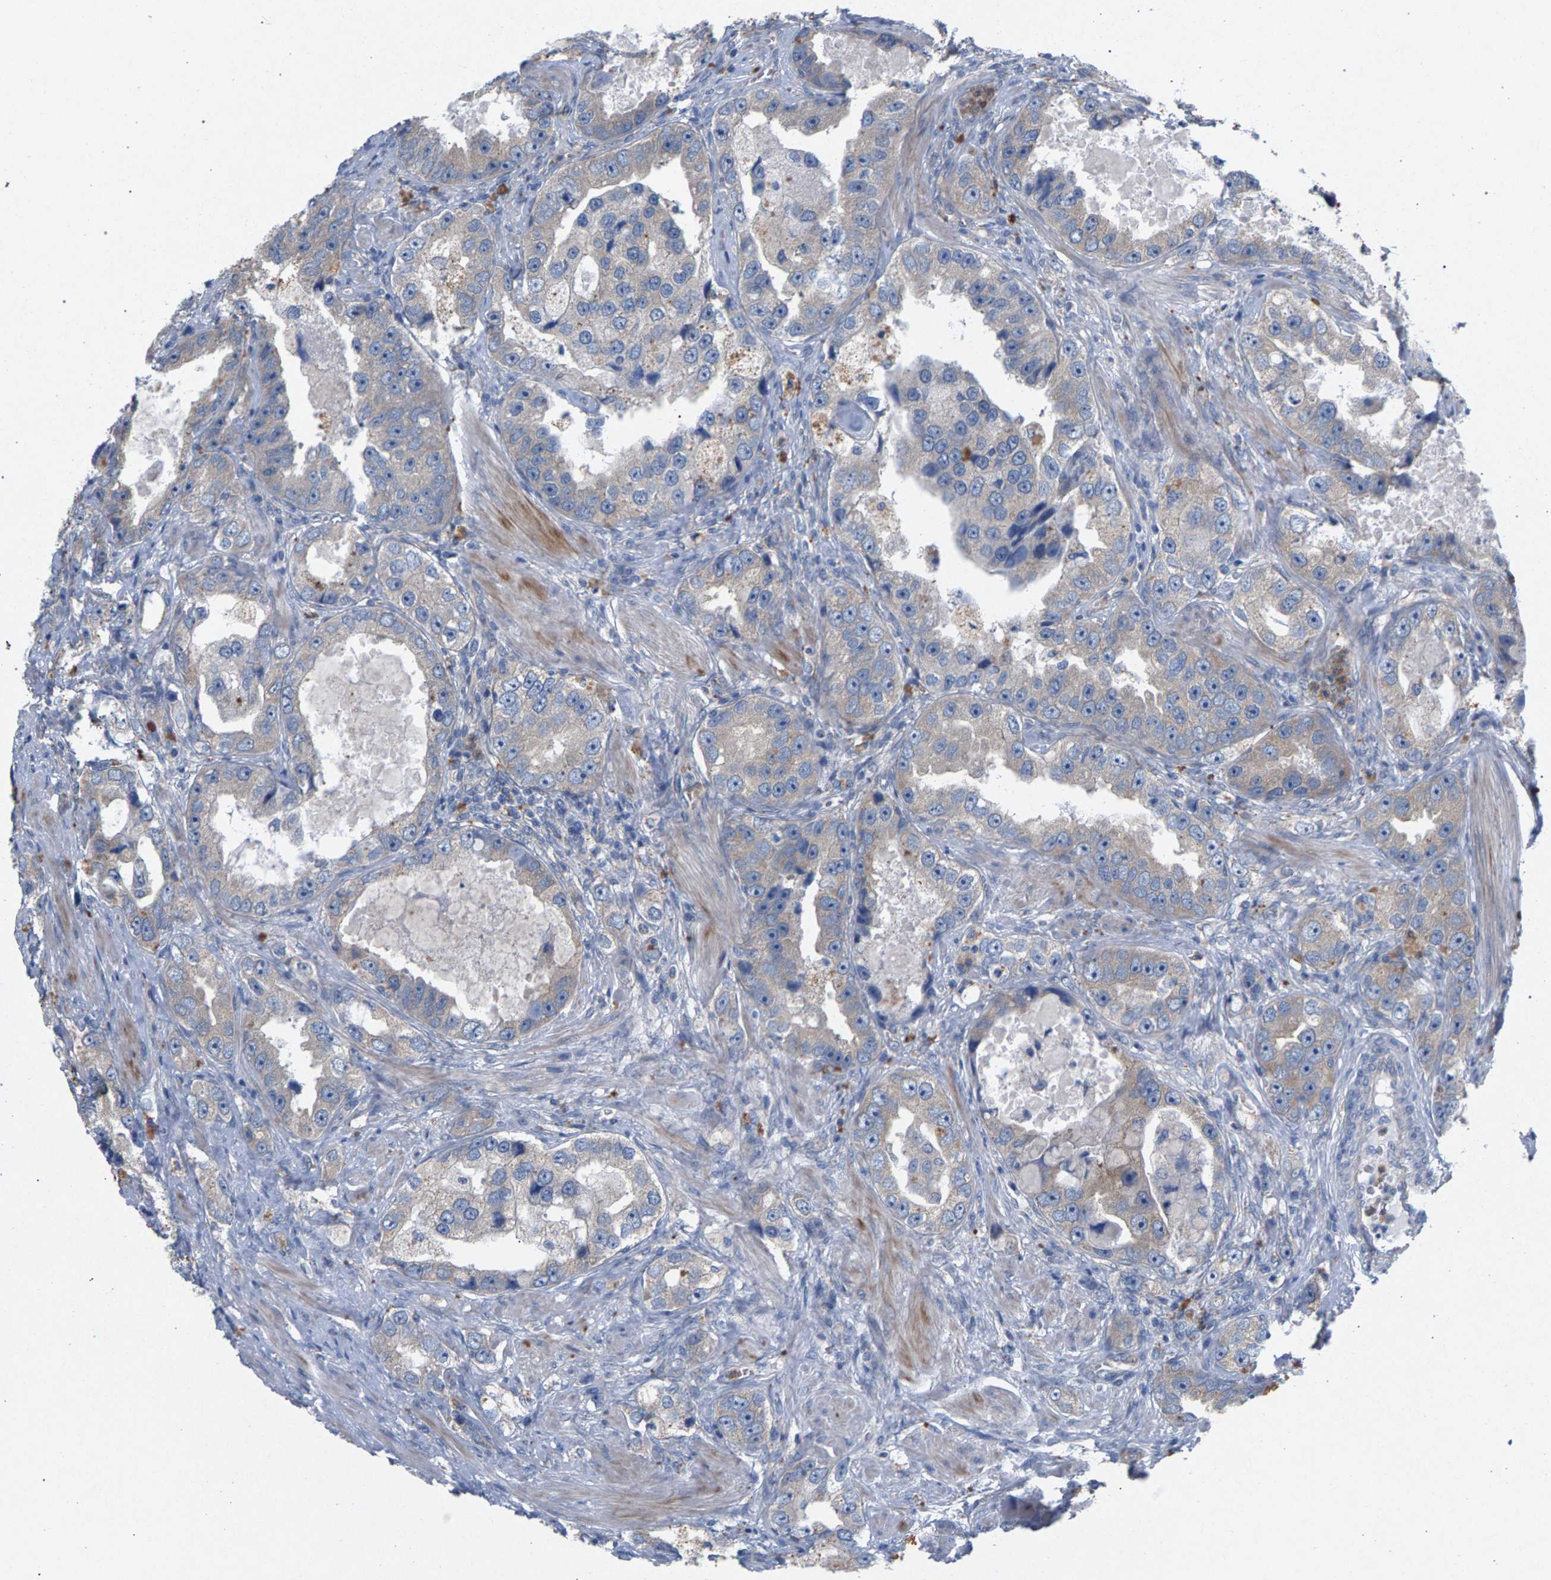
{"staining": {"intensity": "negative", "quantity": "none", "location": "none"}, "tissue": "prostate cancer", "cell_type": "Tumor cells", "image_type": "cancer", "snomed": [{"axis": "morphology", "description": "Adenocarcinoma, High grade"}, {"axis": "topography", "description": "Prostate"}], "caption": "This is an immunohistochemistry (IHC) micrograph of prostate high-grade adenocarcinoma. There is no expression in tumor cells.", "gene": "MAMDC2", "patient": {"sex": "male", "age": 63}}